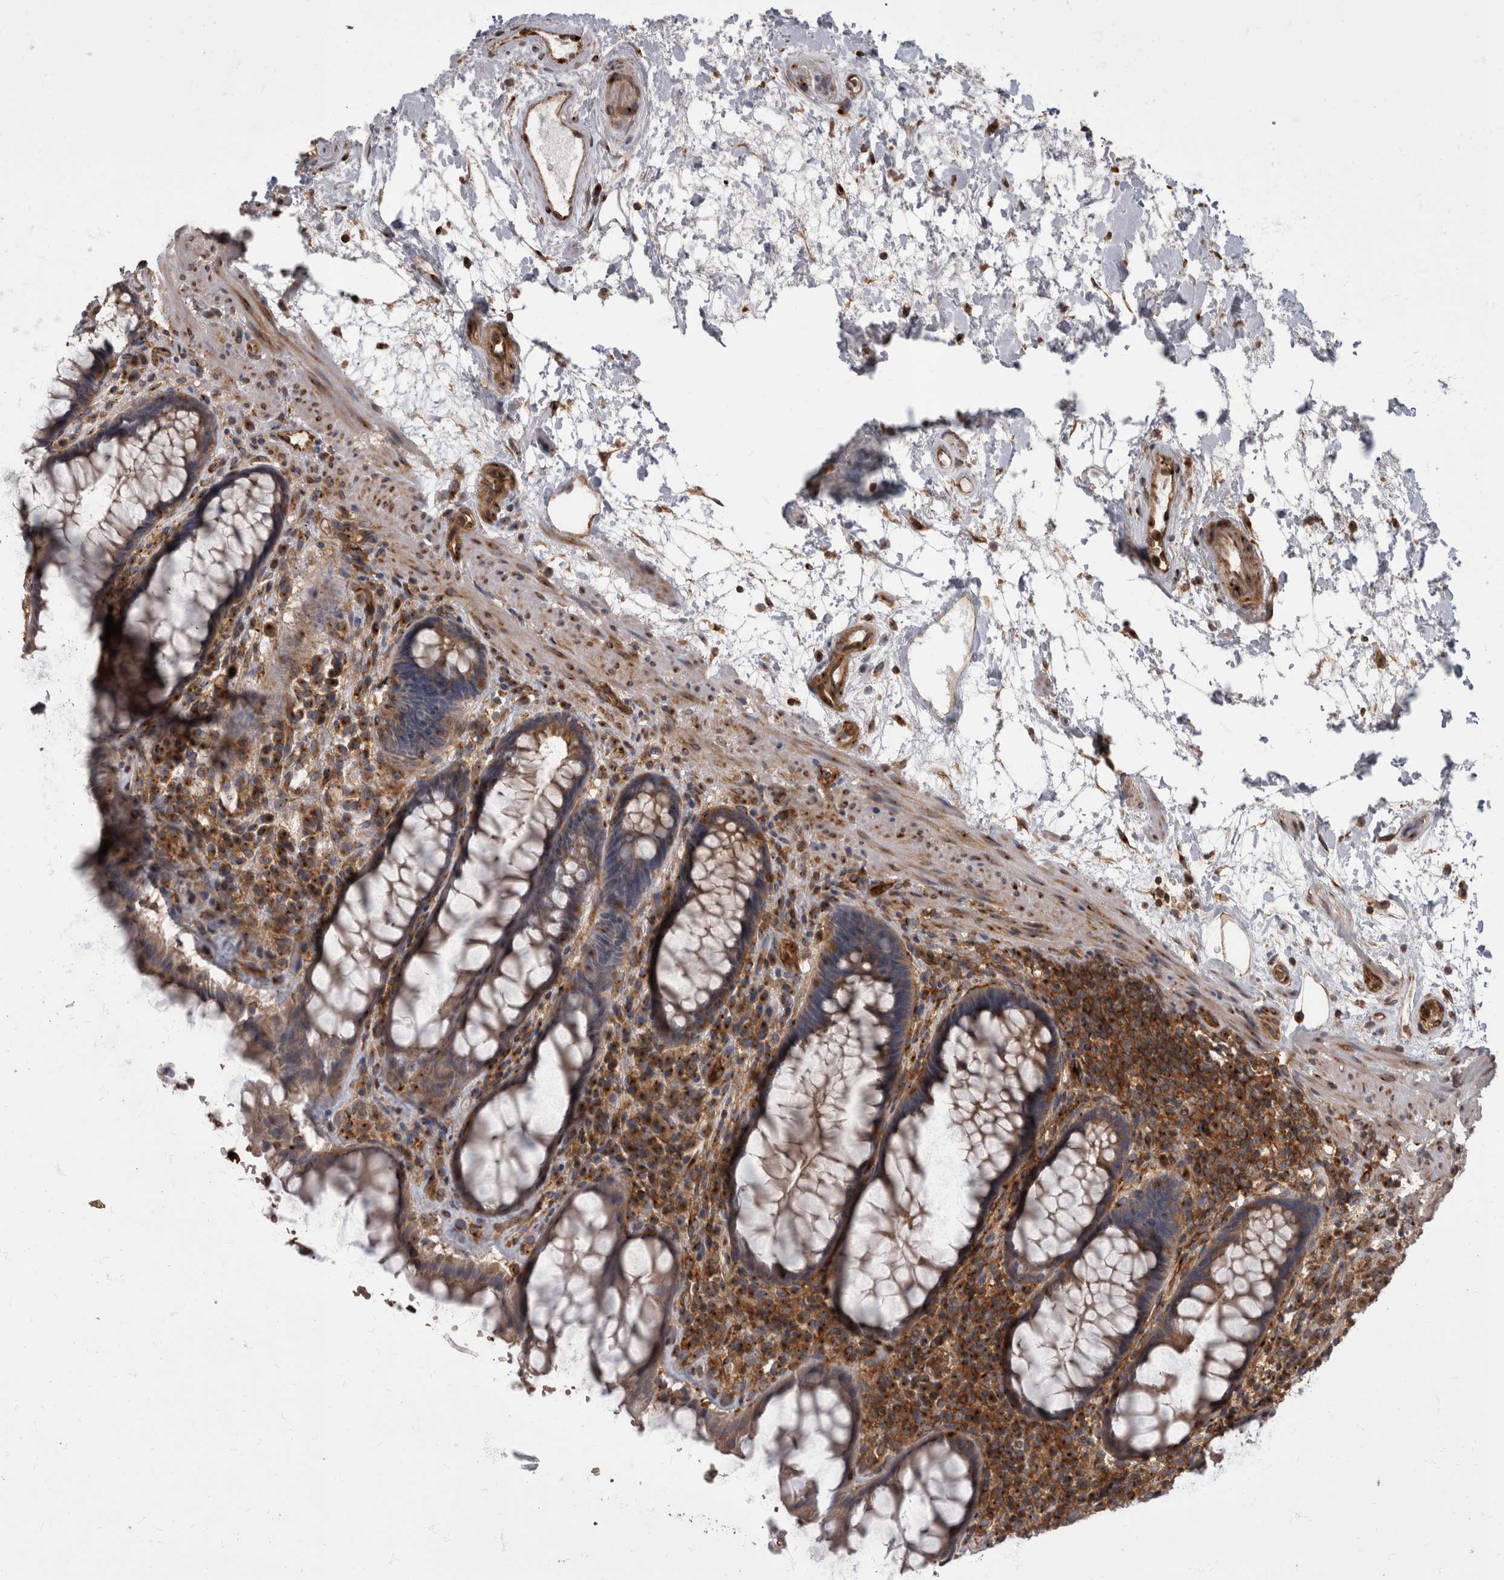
{"staining": {"intensity": "weak", "quantity": "25%-75%", "location": "cytoplasmic/membranous"}, "tissue": "rectum", "cell_type": "Glandular cells", "image_type": "normal", "snomed": [{"axis": "morphology", "description": "Normal tissue, NOS"}, {"axis": "topography", "description": "Rectum"}], "caption": "About 25%-75% of glandular cells in normal human rectum show weak cytoplasmic/membranous protein positivity as visualized by brown immunohistochemical staining.", "gene": "HOOK3", "patient": {"sex": "male", "age": 64}}